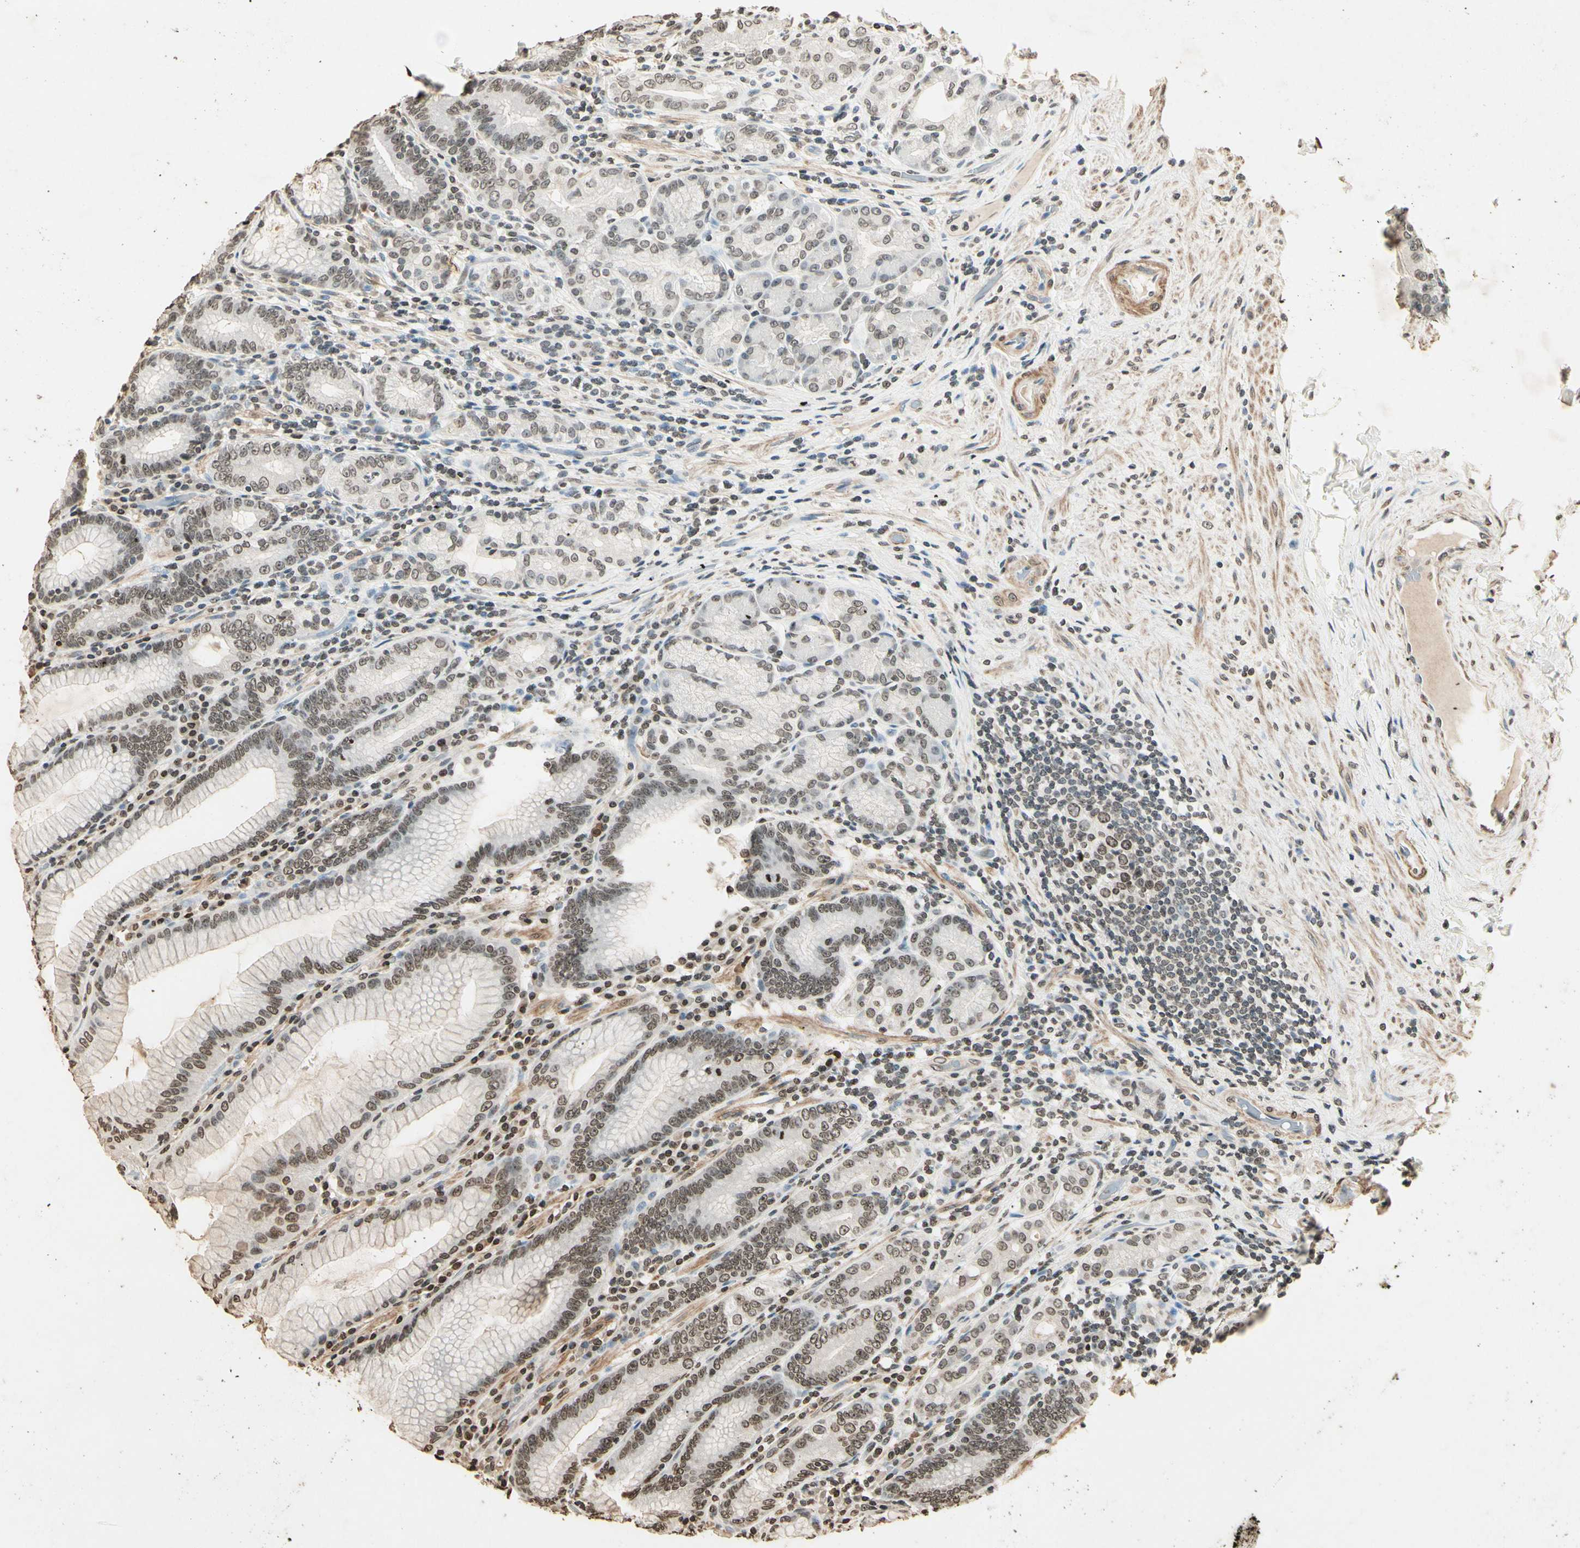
{"staining": {"intensity": "weak", "quantity": "25%-75%", "location": "nuclear"}, "tissue": "stomach", "cell_type": "Glandular cells", "image_type": "normal", "snomed": [{"axis": "morphology", "description": "Normal tissue, NOS"}, {"axis": "topography", "description": "Stomach, lower"}], "caption": "Weak nuclear staining for a protein is seen in approximately 25%-75% of glandular cells of normal stomach using IHC.", "gene": "TOP1", "patient": {"sex": "female", "age": 76}}